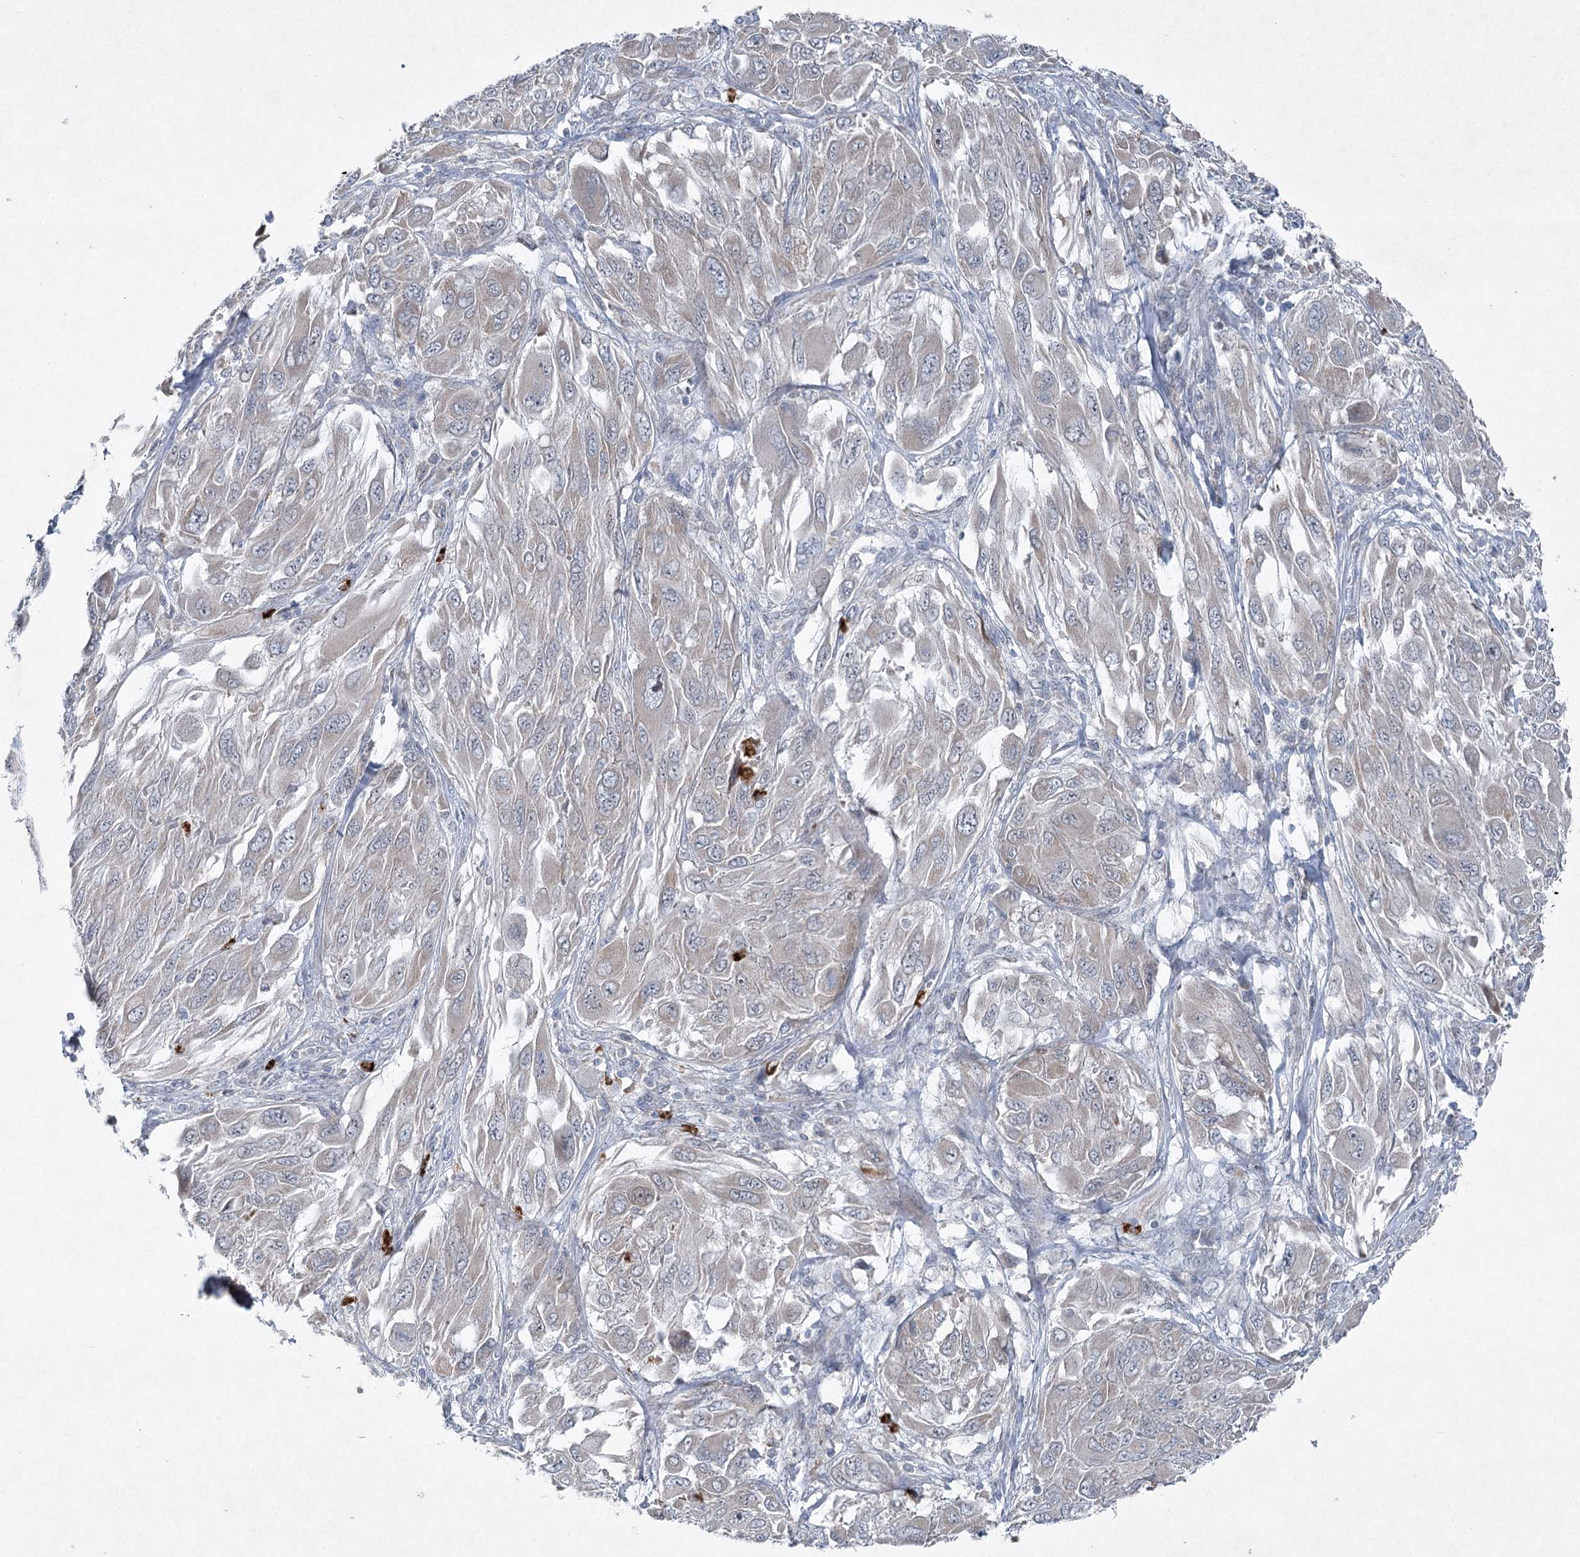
{"staining": {"intensity": "negative", "quantity": "none", "location": "none"}, "tissue": "melanoma", "cell_type": "Tumor cells", "image_type": "cancer", "snomed": [{"axis": "morphology", "description": "Malignant melanoma, NOS"}, {"axis": "topography", "description": "Skin"}], "caption": "High magnification brightfield microscopy of malignant melanoma stained with DAB (3,3'-diaminobenzidine) (brown) and counterstained with hematoxylin (blue): tumor cells show no significant expression.", "gene": "PLA2G12A", "patient": {"sex": "female", "age": 91}}